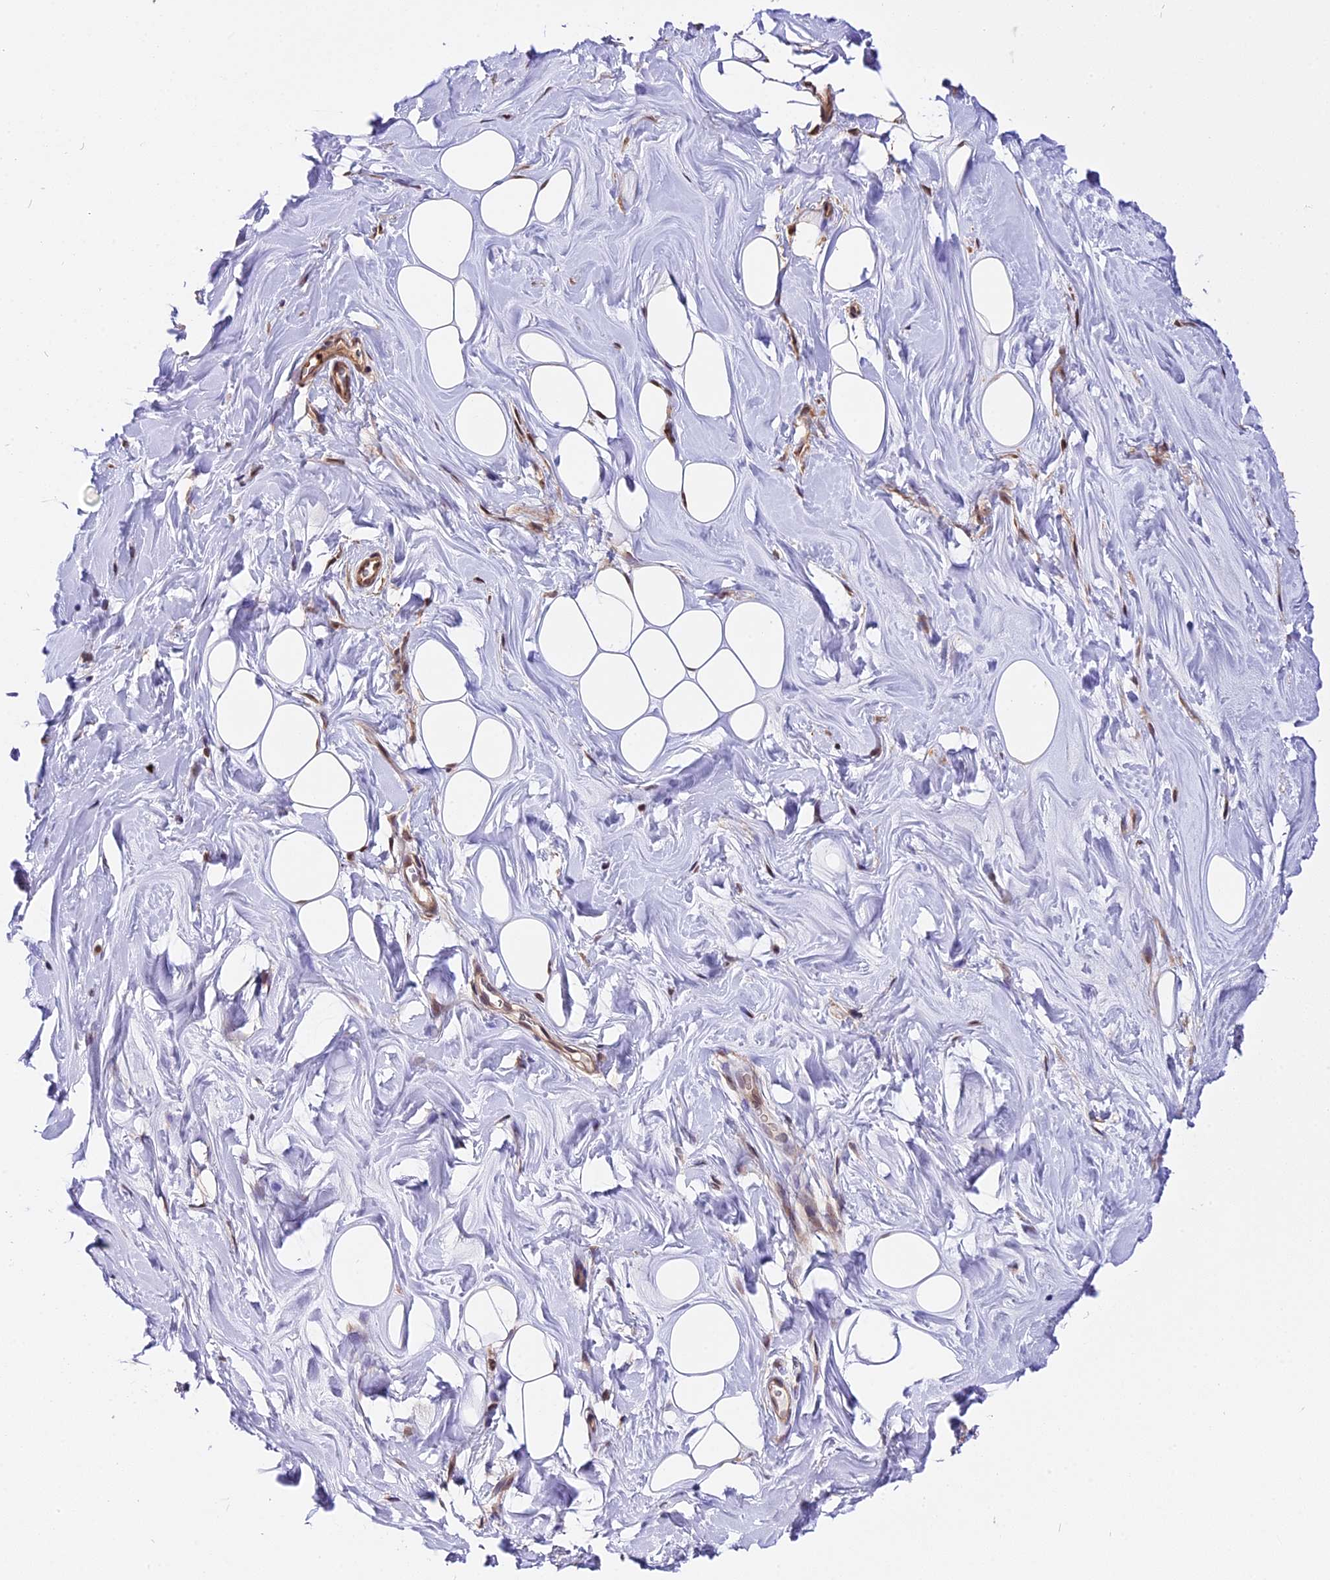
{"staining": {"intensity": "moderate", "quantity": "25%-75%", "location": "cytoplasmic/membranous,nuclear"}, "tissue": "adipose tissue", "cell_type": "Adipocytes", "image_type": "normal", "snomed": [{"axis": "morphology", "description": "Normal tissue, NOS"}, {"axis": "topography", "description": "Breast"}], "caption": "IHC of benign adipose tissue exhibits medium levels of moderate cytoplasmic/membranous,nuclear staining in approximately 25%-75% of adipocytes. (DAB (3,3'-diaminobenzidine) IHC with brightfield microscopy, high magnification).", "gene": "HERPUD1", "patient": {"sex": "female", "age": 26}}